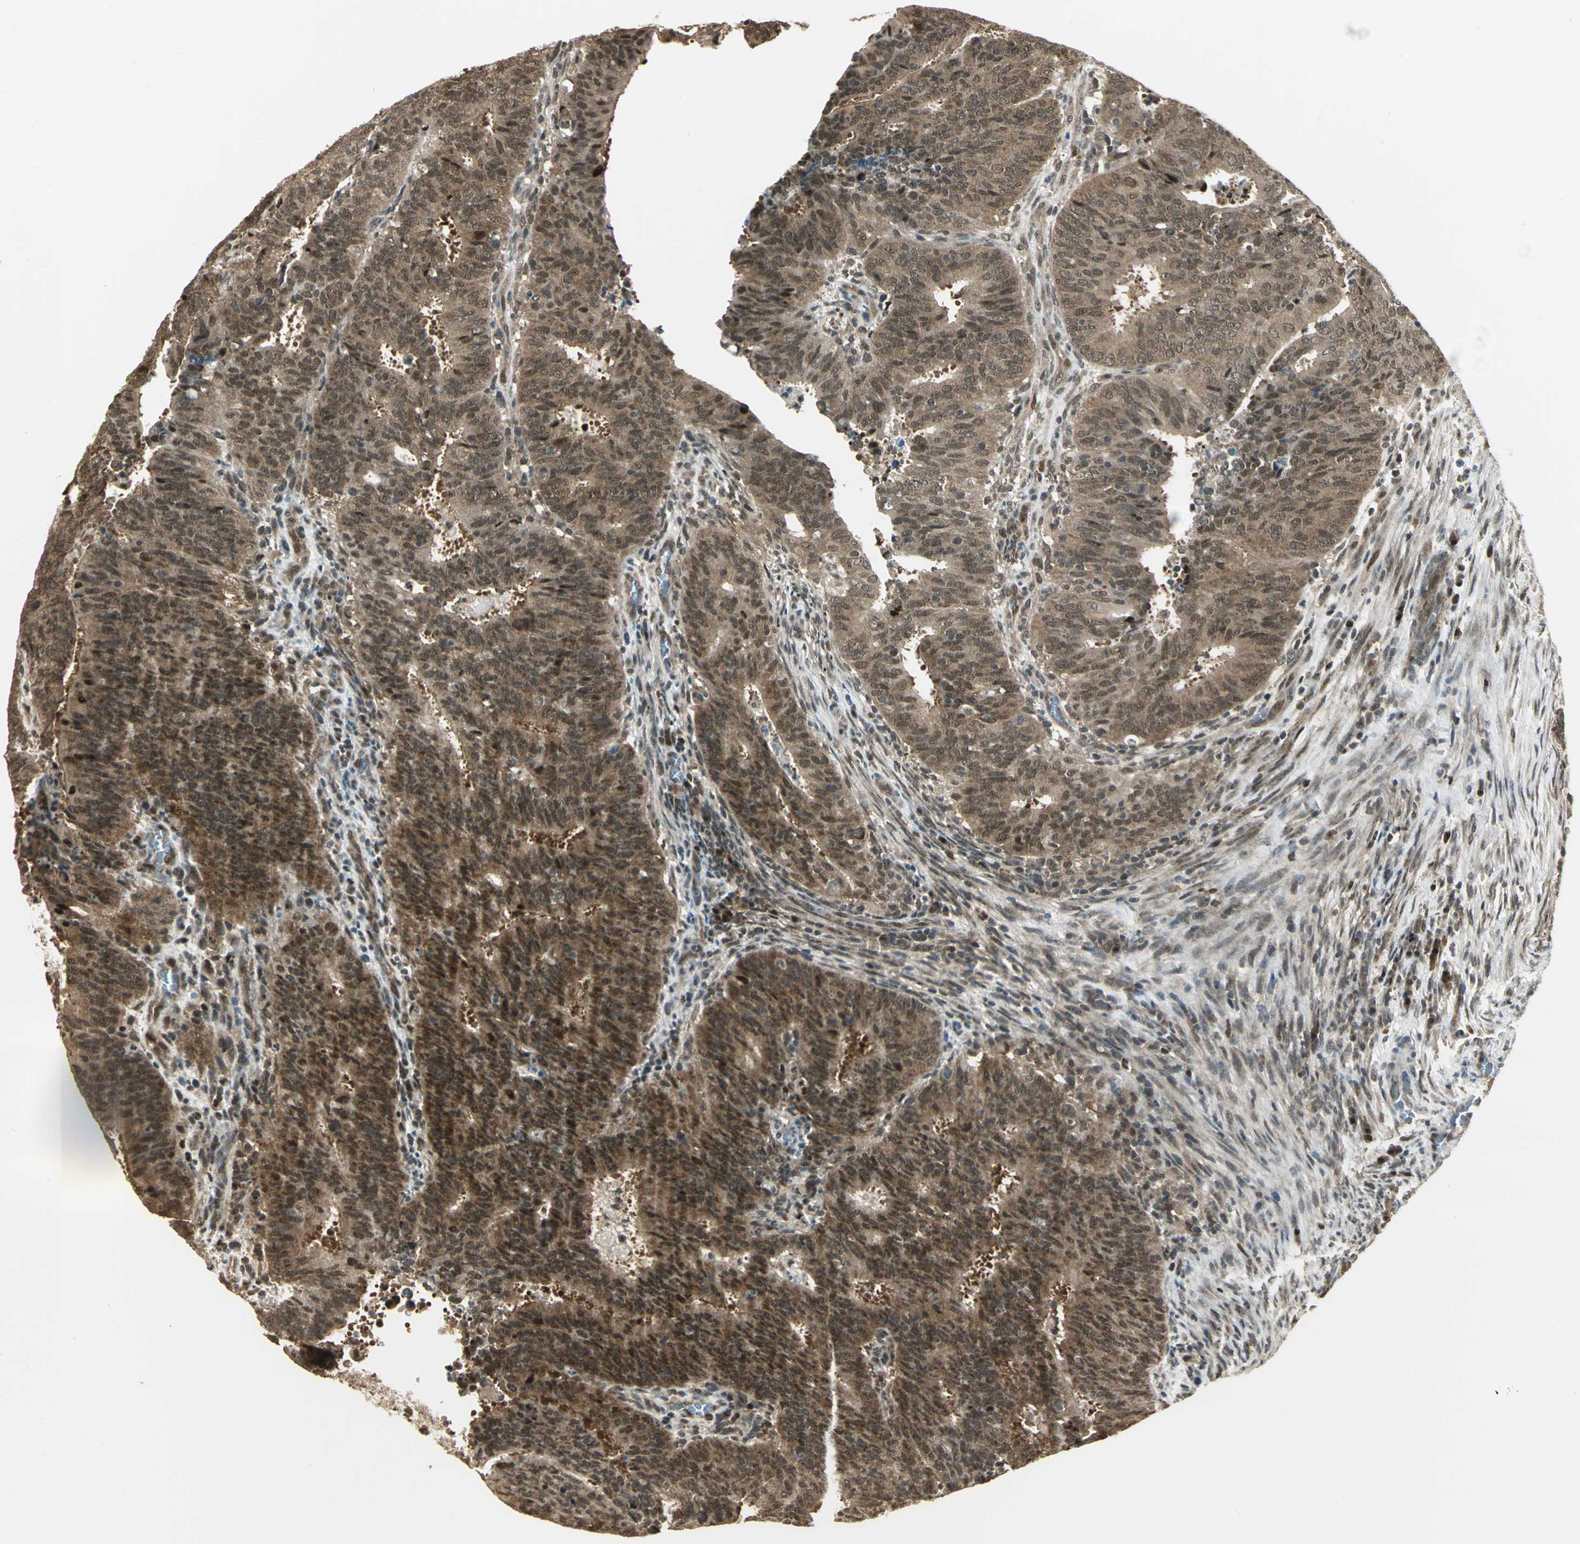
{"staining": {"intensity": "moderate", "quantity": ">75%", "location": "cytoplasmic/membranous,nuclear"}, "tissue": "cervical cancer", "cell_type": "Tumor cells", "image_type": "cancer", "snomed": [{"axis": "morphology", "description": "Adenocarcinoma, NOS"}, {"axis": "topography", "description": "Cervix"}], "caption": "Brown immunohistochemical staining in human adenocarcinoma (cervical) reveals moderate cytoplasmic/membranous and nuclear expression in about >75% of tumor cells. The staining was performed using DAB, with brown indicating positive protein expression. Nuclei are stained blue with hematoxylin.", "gene": "PSMC3", "patient": {"sex": "female", "age": 44}}